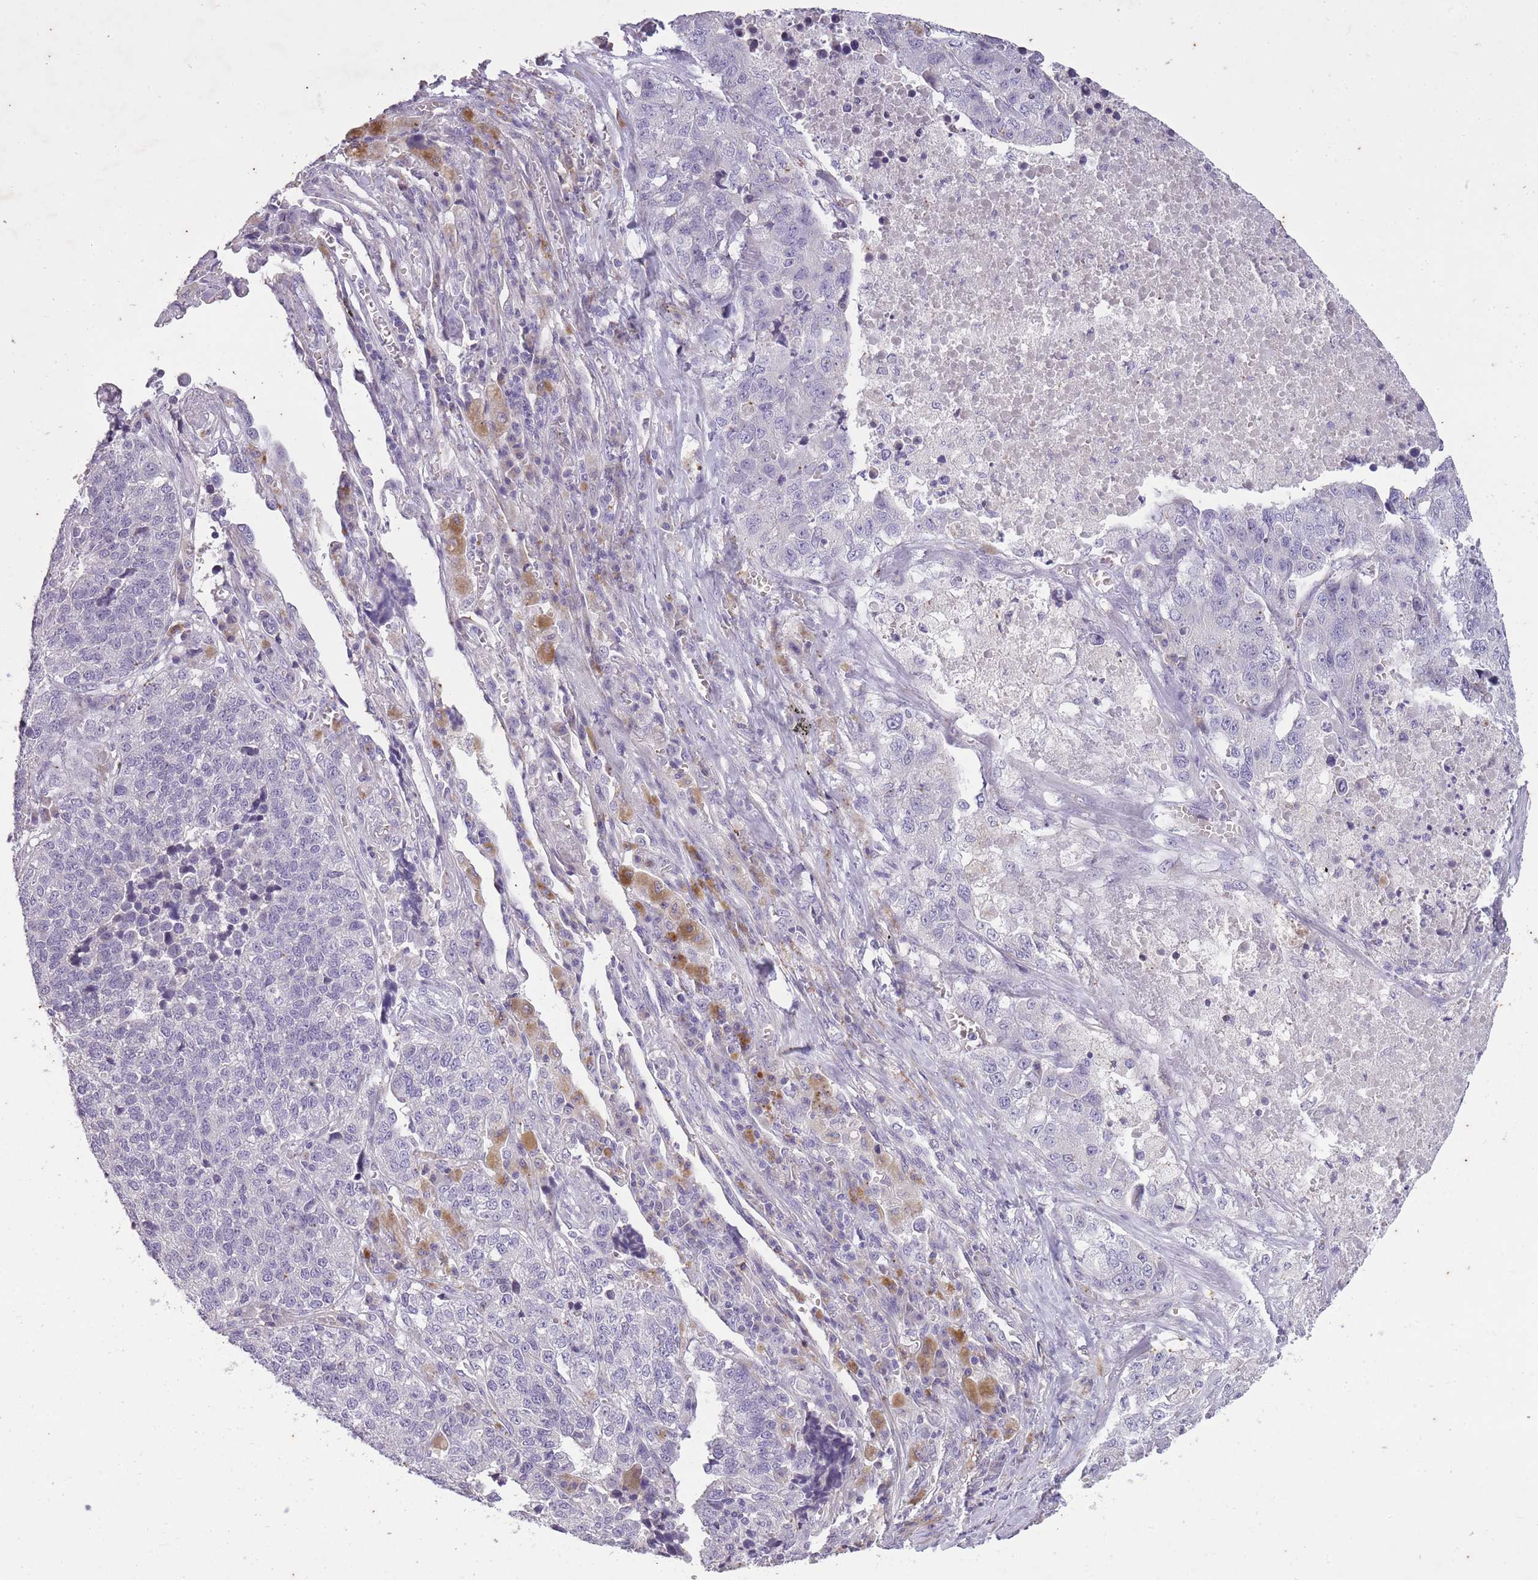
{"staining": {"intensity": "negative", "quantity": "none", "location": "none"}, "tissue": "lung cancer", "cell_type": "Tumor cells", "image_type": "cancer", "snomed": [{"axis": "morphology", "description": "Adenocarcinoma, NOS"}, {"axis": "topography", "description": "Lung"}], "caption": "Tumor cells are negative for protein expression in human lung adenocarcinoma.", "gene": "CNTNAP3", "patient": {"sex": "male", "age": 49}}